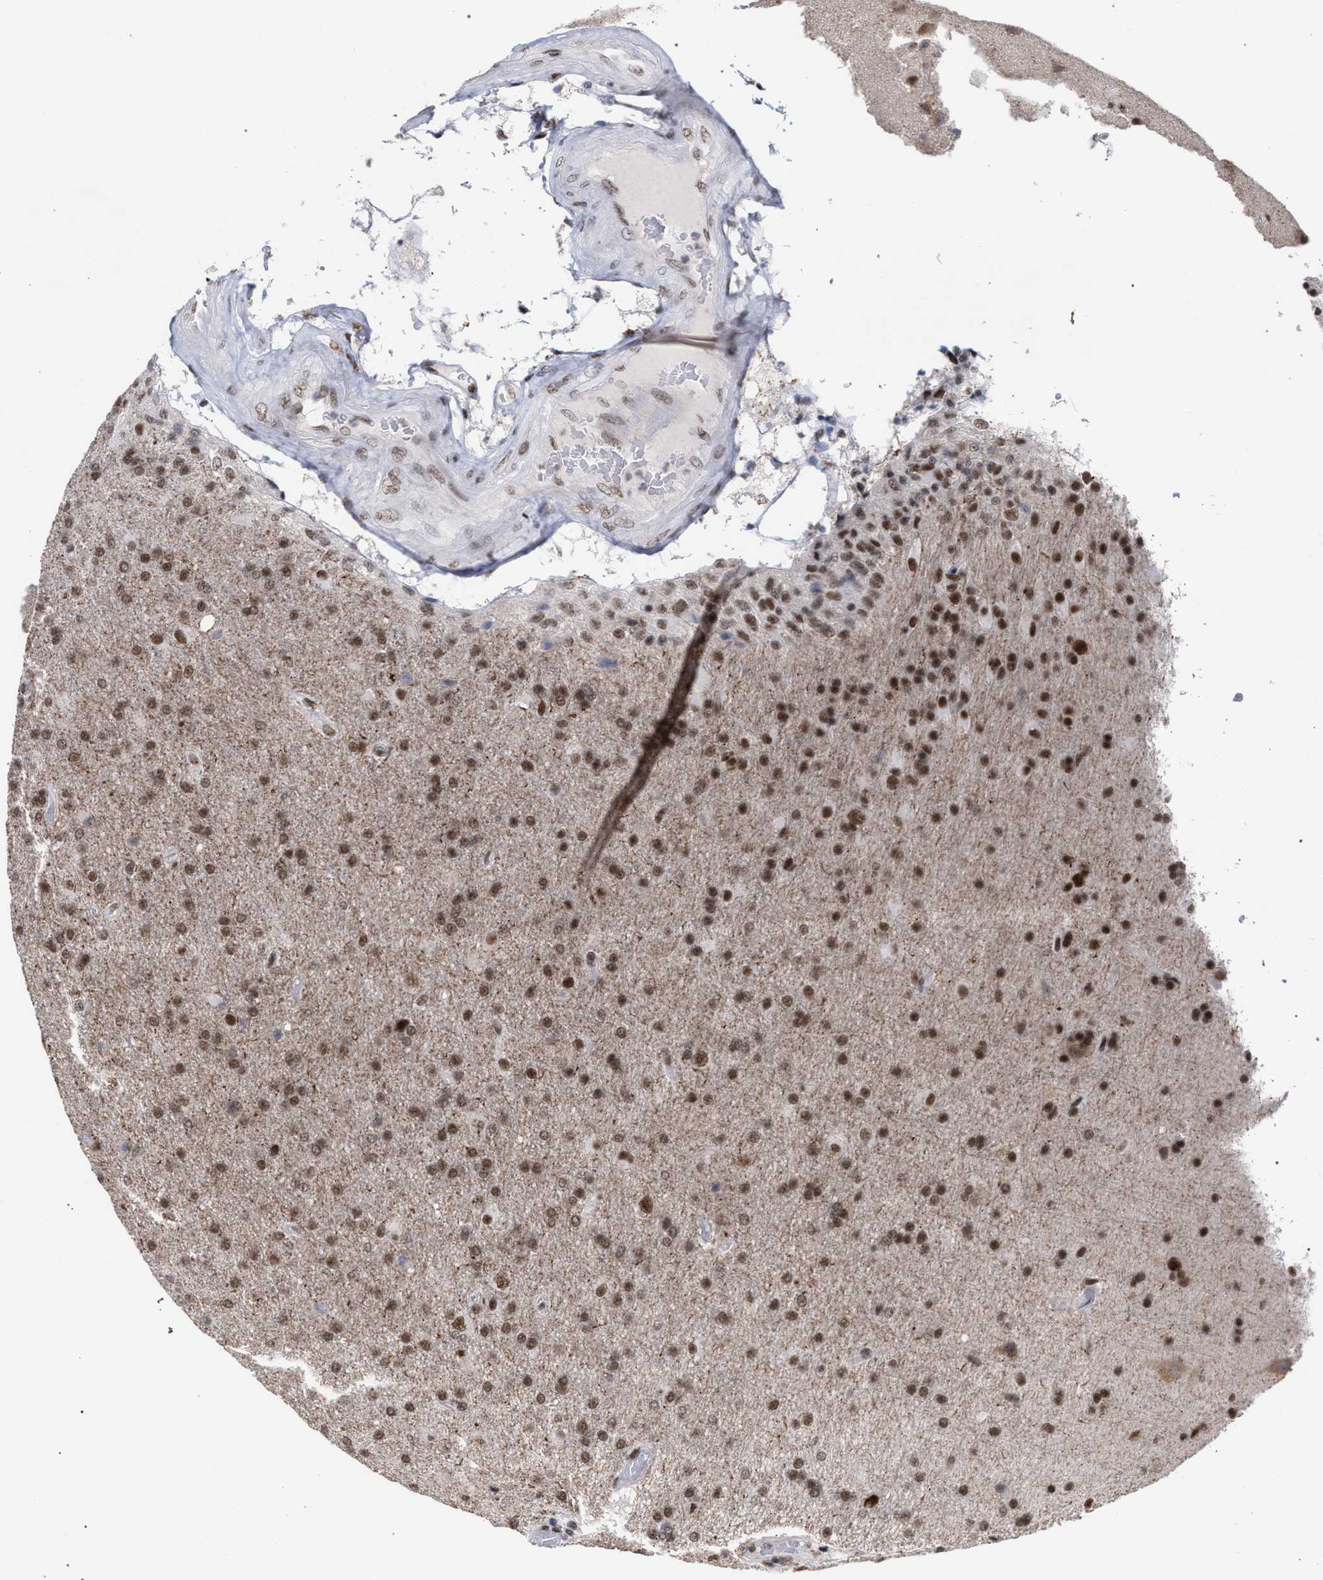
{"staining": {"intensity": "moderate", "quantity": ">75%", "location": "nuclear"}, "tissue": "glioma", "cell_type": "Tumor cells", "image_type": "cancer", "snomed": [{"axis": "morphology", "description": "Glioma, malignant, High grade"}, {"axis": "topography", "description": "Brain"}], "caption": "Malignant glioma (high-grade) was stained to show a protein in brown. There is medium levels of moderate nuclear expression in approximately >75% of tumor cells.", "gene": "SCAF4", "patient": {"sex": "male", "age": 72}}